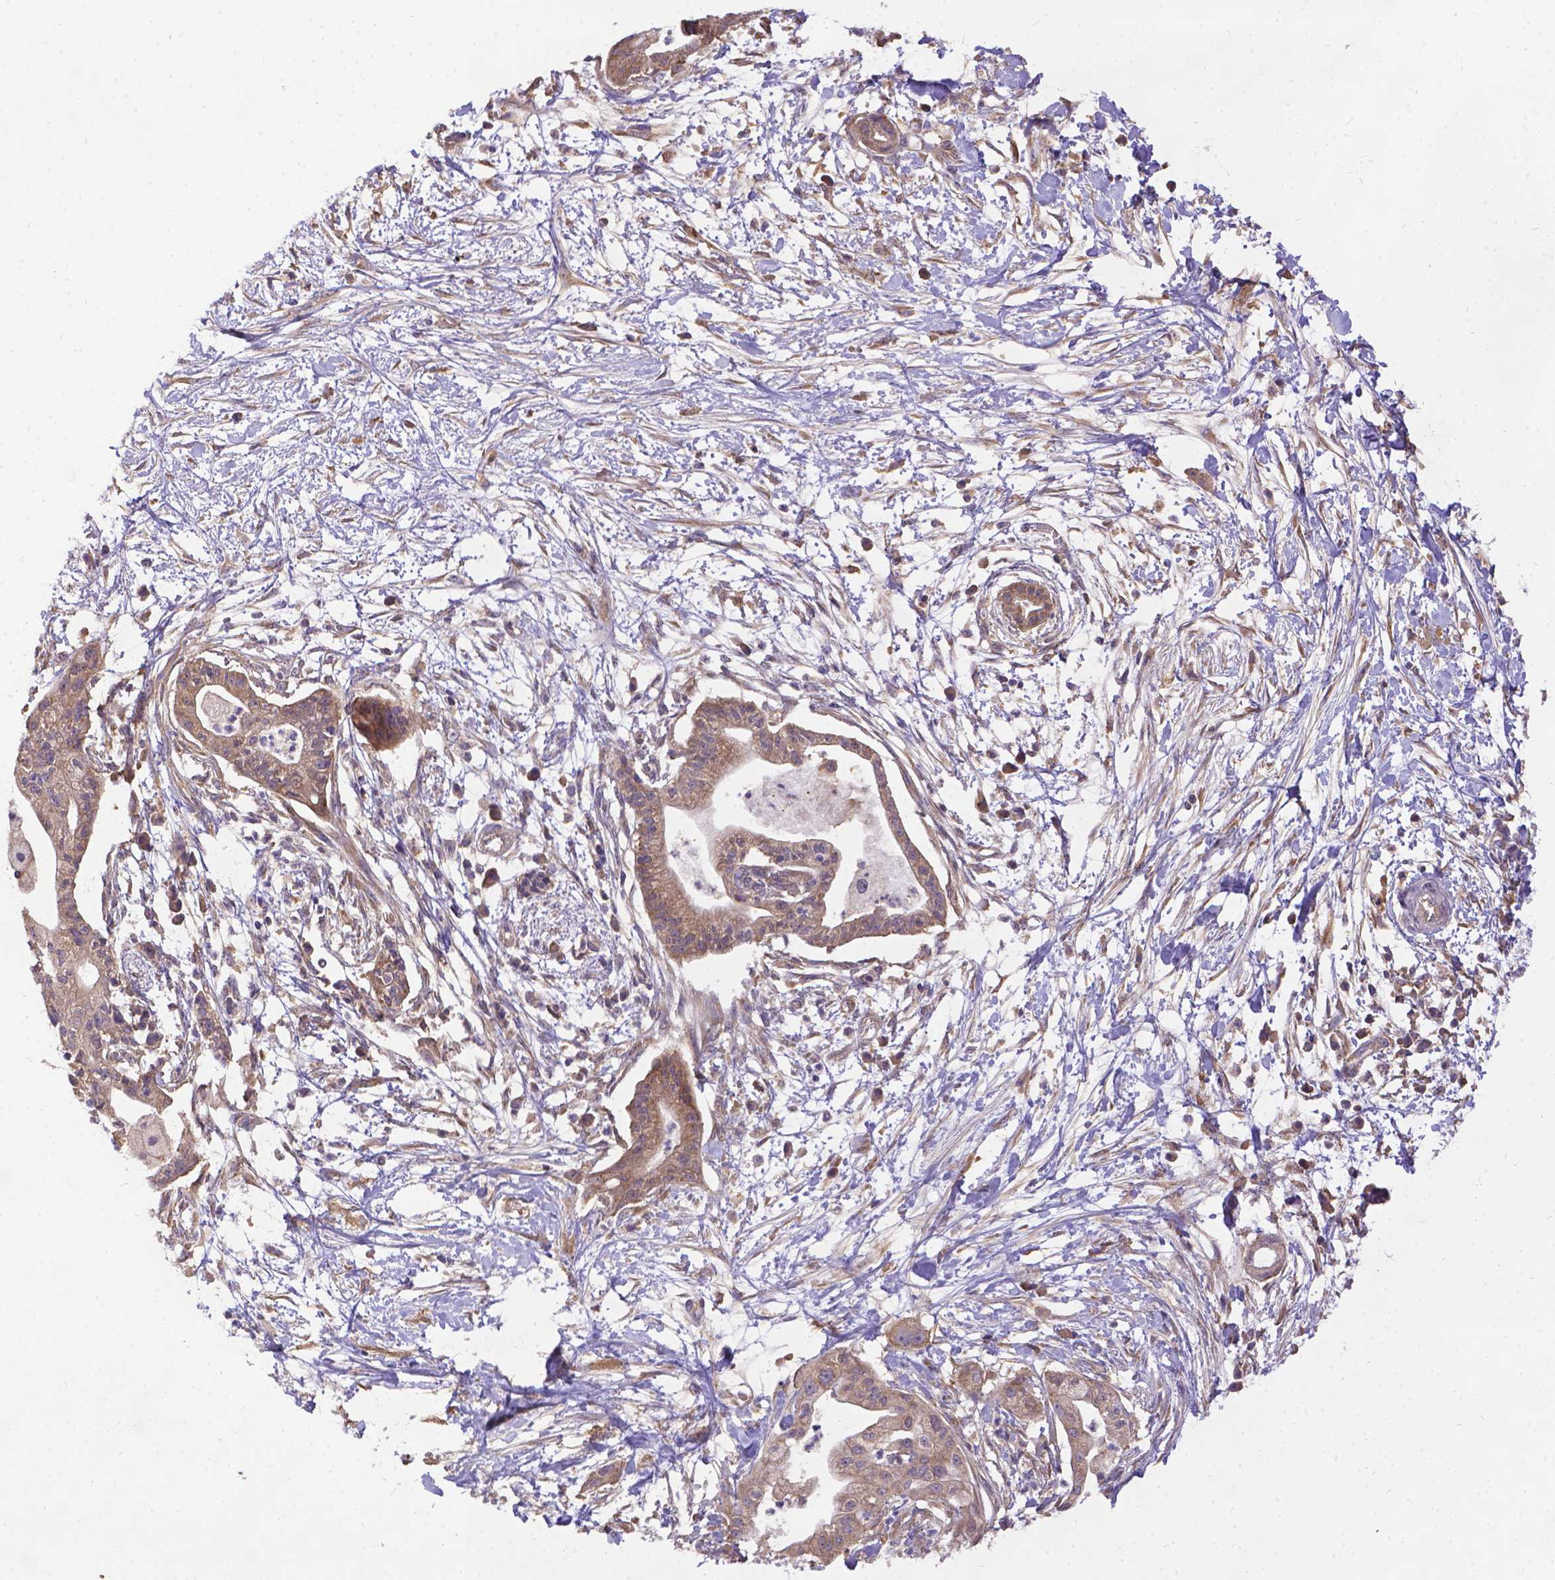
{"staining": {"intensity": "moderate", "quantity": ">75%", "location": "cytoplasmic/membranous"}, "tissue": "pancreatic cancer", "cell_type": "Tumor cells", "image_type": "cancer", "snomed": [{"axis": "morphology", "description": "Normal tissue, NOS"}, {"axis": "morphology", "description": "Adenocarcinoma, NOS"}, {"axis": "topography", "description": "Lymph node"}, {"axis": "topography", "description": "Pancreas"}], "caption": "Protein staining by IHC displays moderate cytoplasmic/membranous positivity in about >75% of tumor cells in pancreatic cancer.", "gene": "DENND6A", "patient": {"sex": "female", "age": 58}}